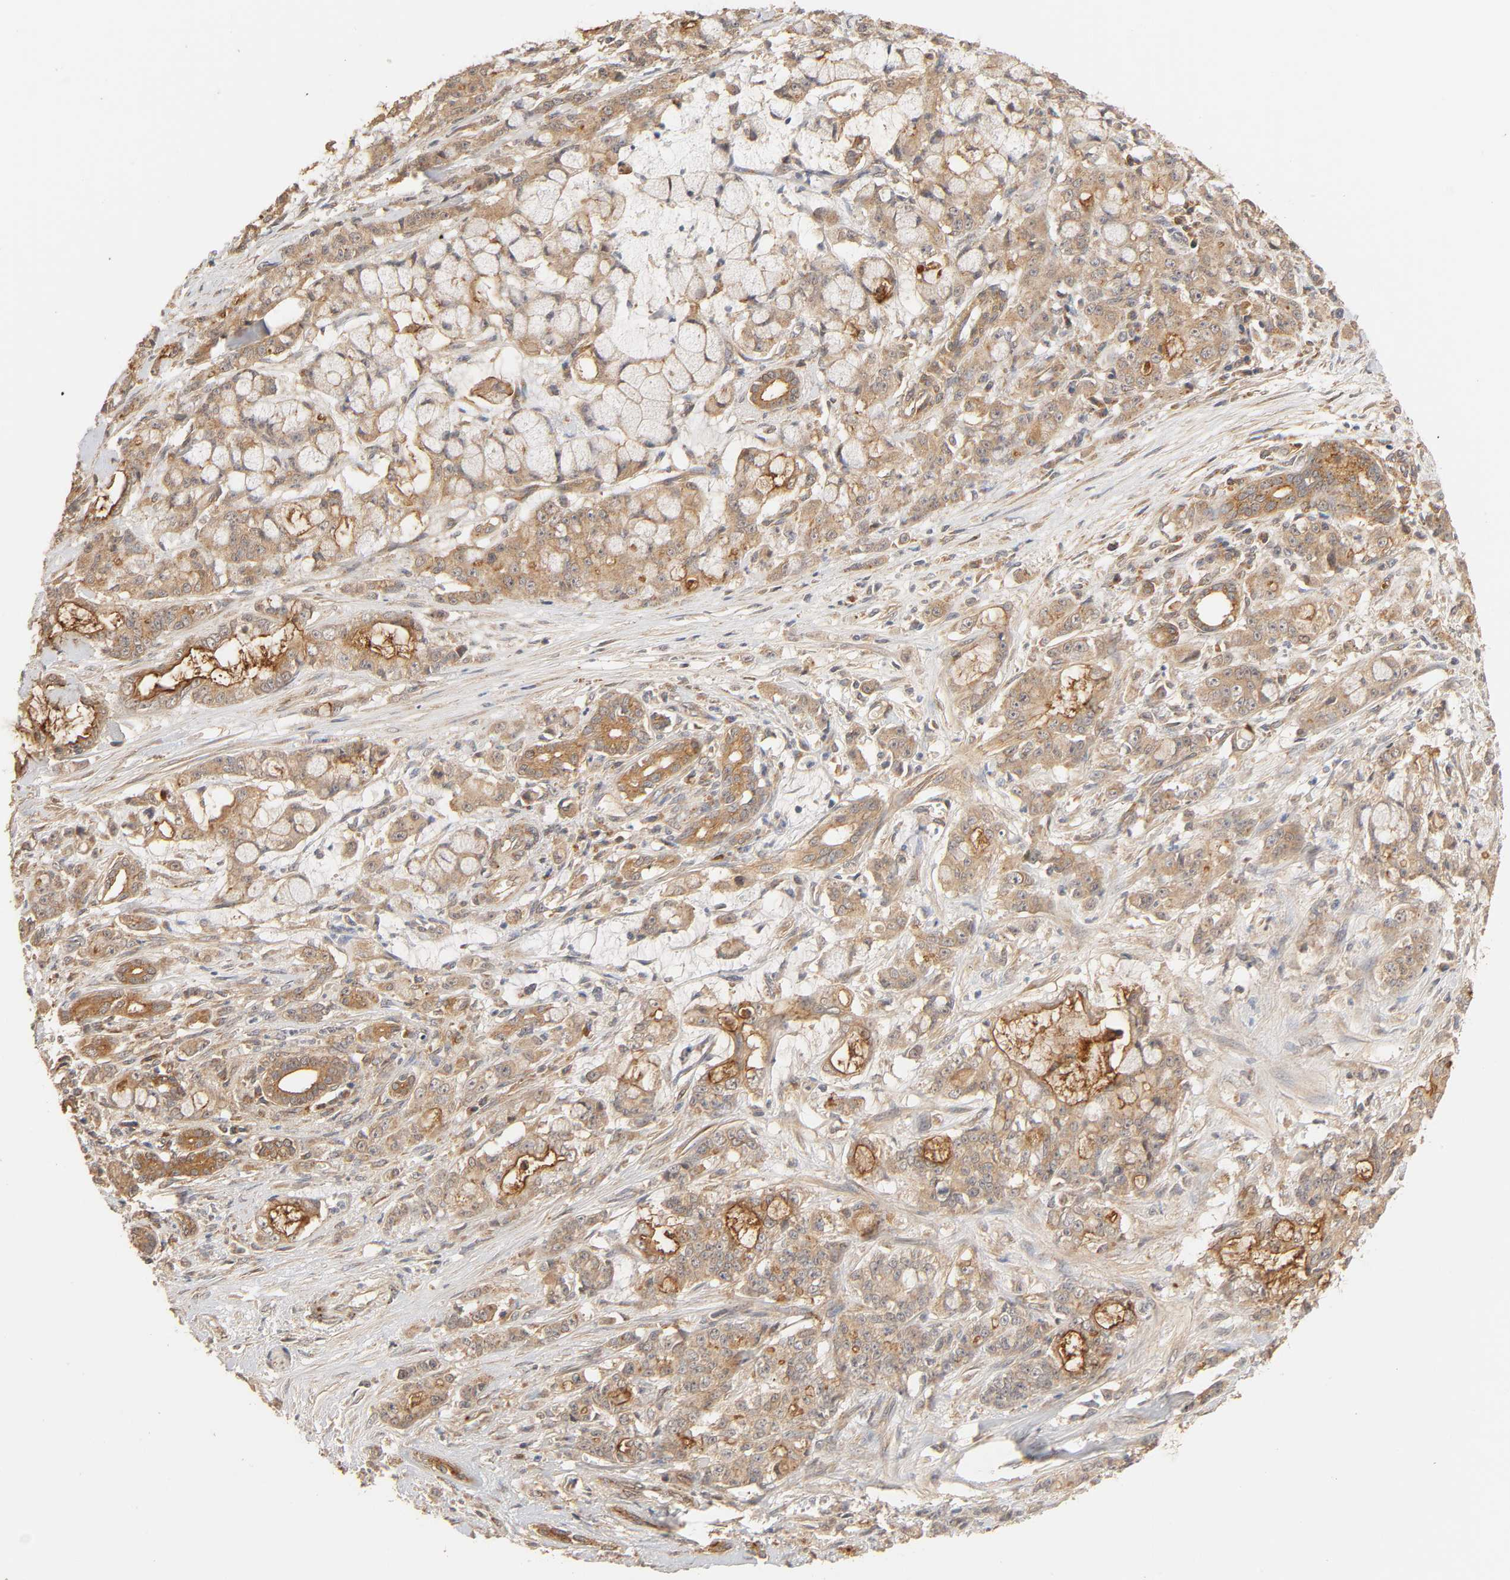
{"staining": {"intensity": "strong", "quantity": ">75%", "location": "cytoplasmic/membranous"}, "tissue": "pancreatic cancer", "cell_type": "Tumor cells", "image_type": "cancer", "snomed": [{"axis": "morphology", "description": "Adenocarcinoma, NOS"}, {"axis": "topography", "description": "Pancreas"}], "caption": "A brown stain labels strong cytoplasmic/membranous staining of a protein in pancreatic cancer tumor cells.", "gene": "EPS8", "patient": {"sex": "female", "age": 73}}